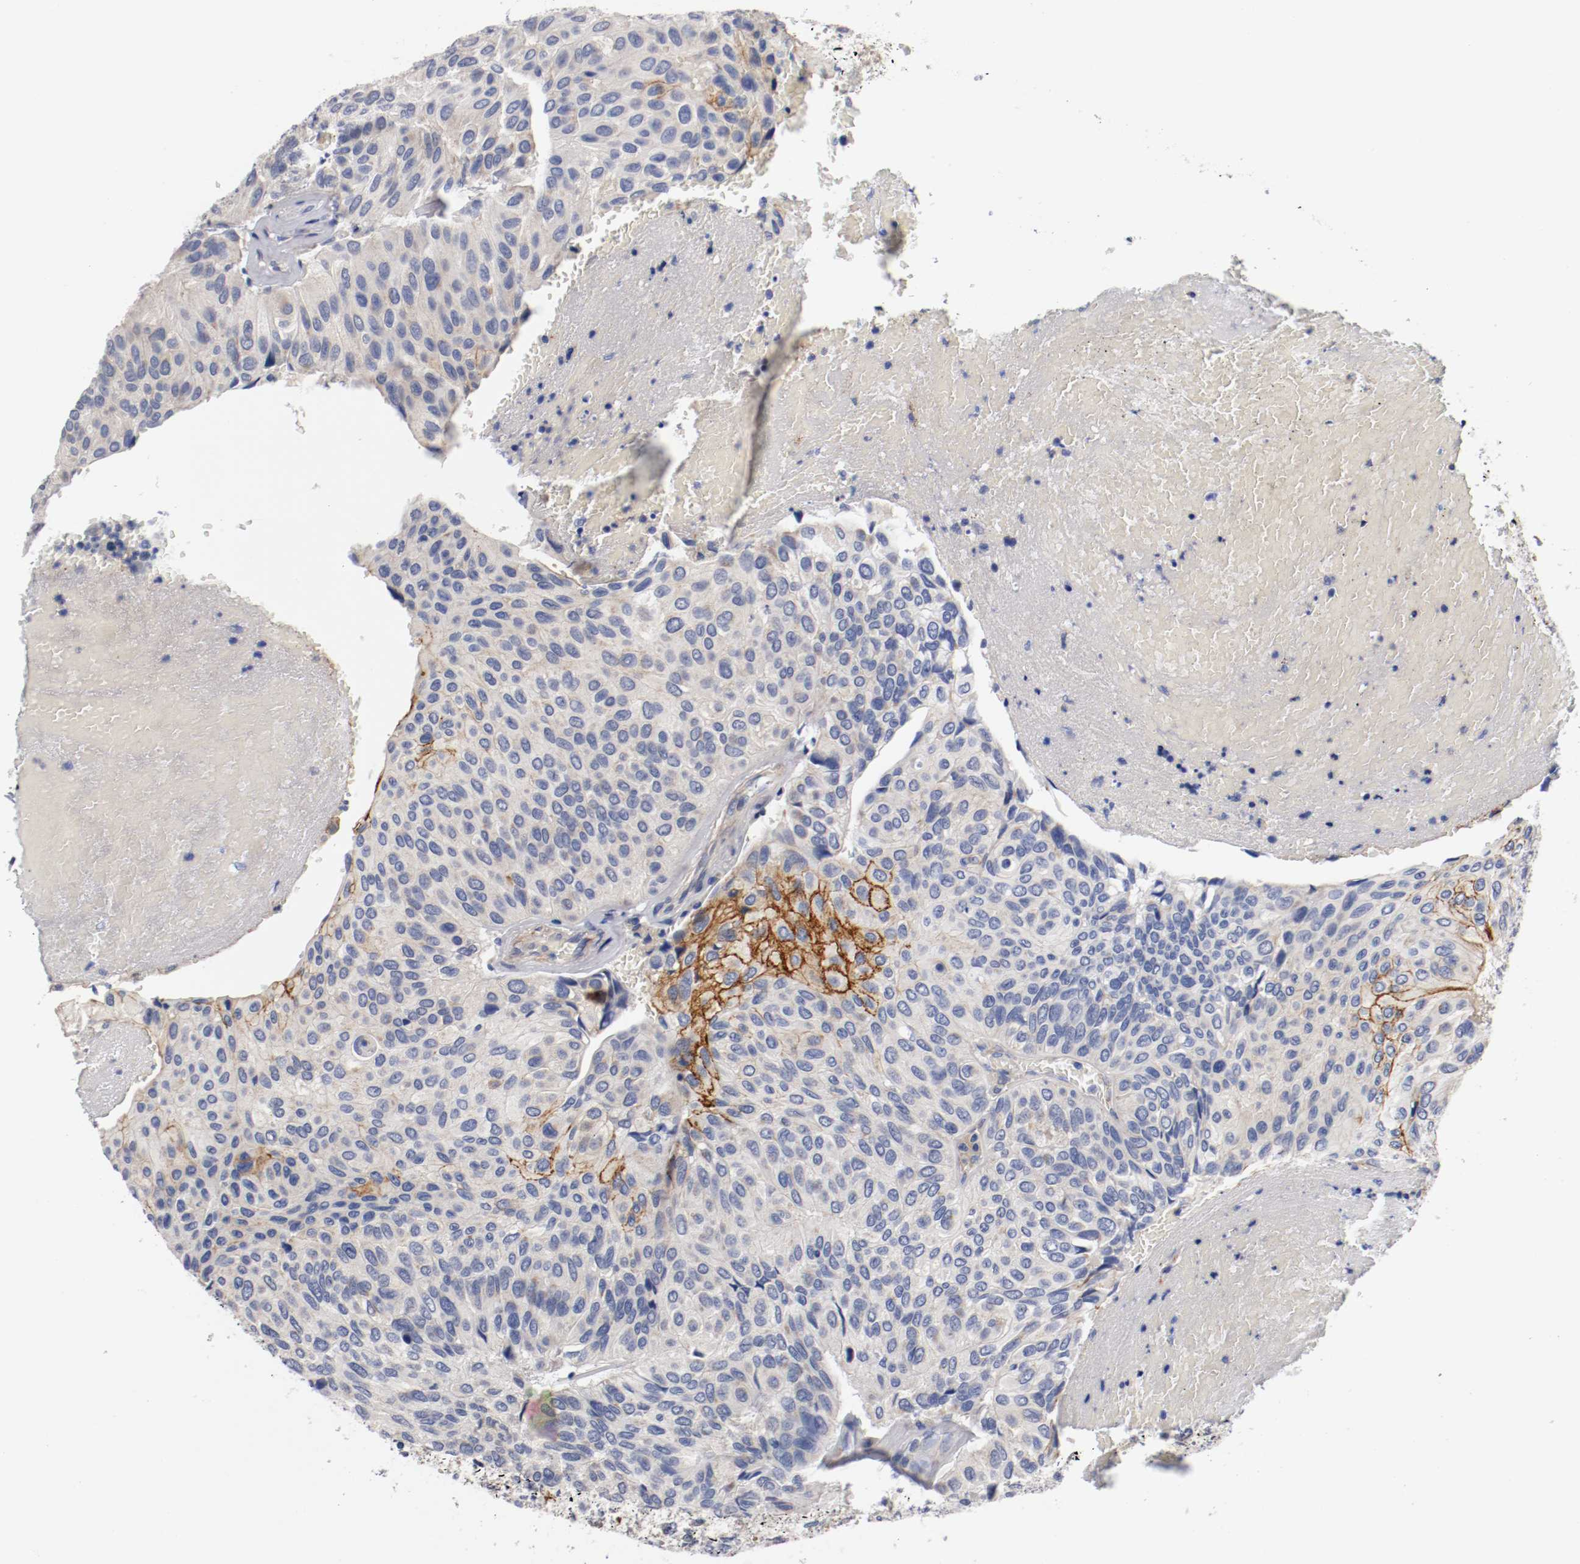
{"staining": {"intensity": "weak", "quantity": "<25%", "location": "cytoplasmic/membranous"}, "tissue": "urothelial cancer", "cell_type": "Tumor cells", "image_type": "cancer", "snomed": [{"axis": "morphology", "description": "Urothelial carcinoma, High grade"}, {"axis": "topography", "description": "Urinary bladder"}], "caption": "Tumor cells show no significant expression in urothelial cancer. (DAB IHC visualized using brightfield microscopy, high magnification).", "gene": "PCSK6", "patient": {"sex": "male", "age": 66}}